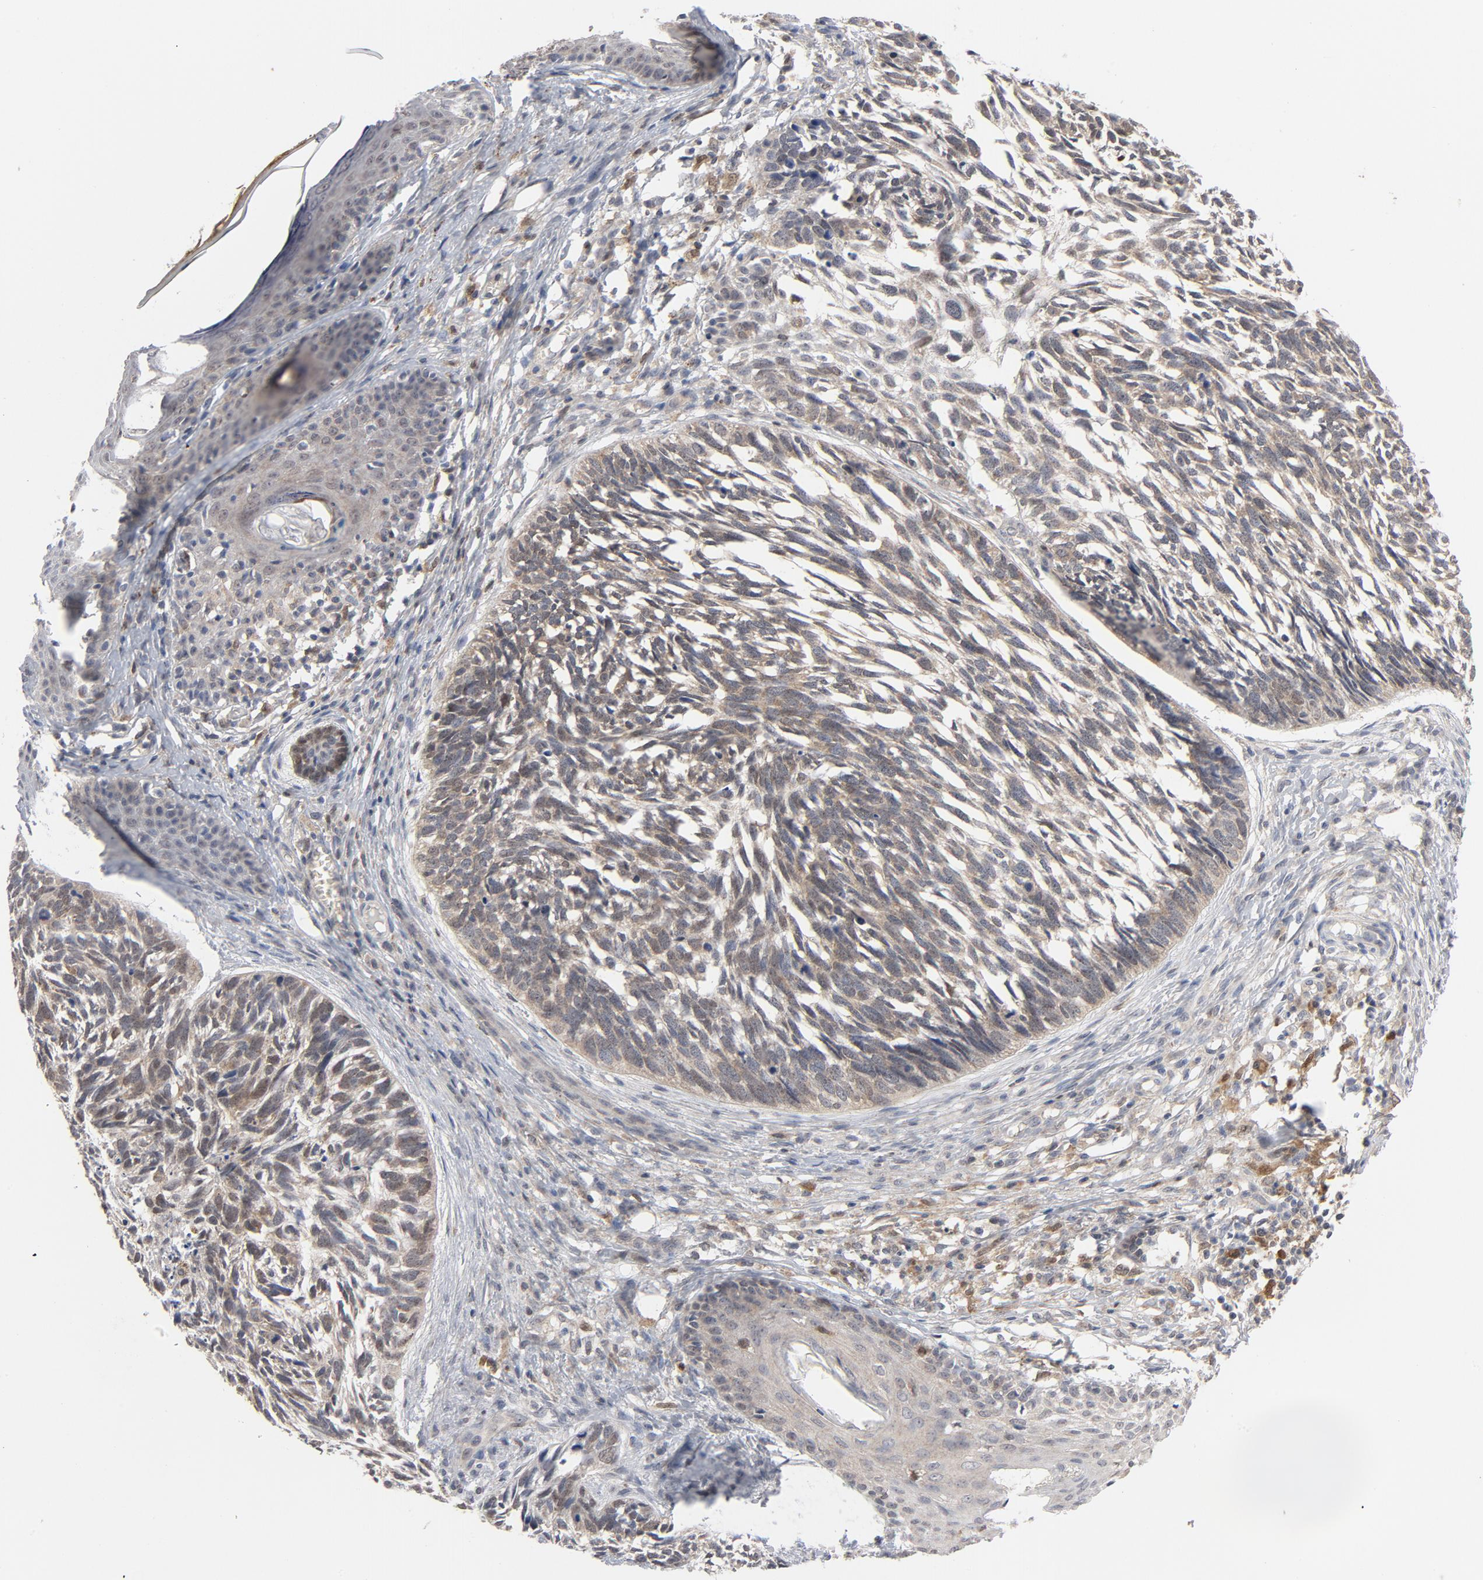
{"staining": {"intensity": "weak", "quantity": ">75%", "location": "cytoplasmic/membranous,nuclear"}, "tissue": "skin cancer", "cell_type": "Tumor cells", "image_type": "cancer", "snomed": [{"axis": "morphology", "description": "Basal cell carcinoma"}, {"axis": "topography", "description": "Skin"}], "caption": "Human skin basal cell carcinoma stained with a brown dye displays weak cytoplasmic/membranous and nuclear positive staining in approximately >75% of tumor cells.", "gene": "PRDX1", "patient": {"sex": "male", "age": 63}}